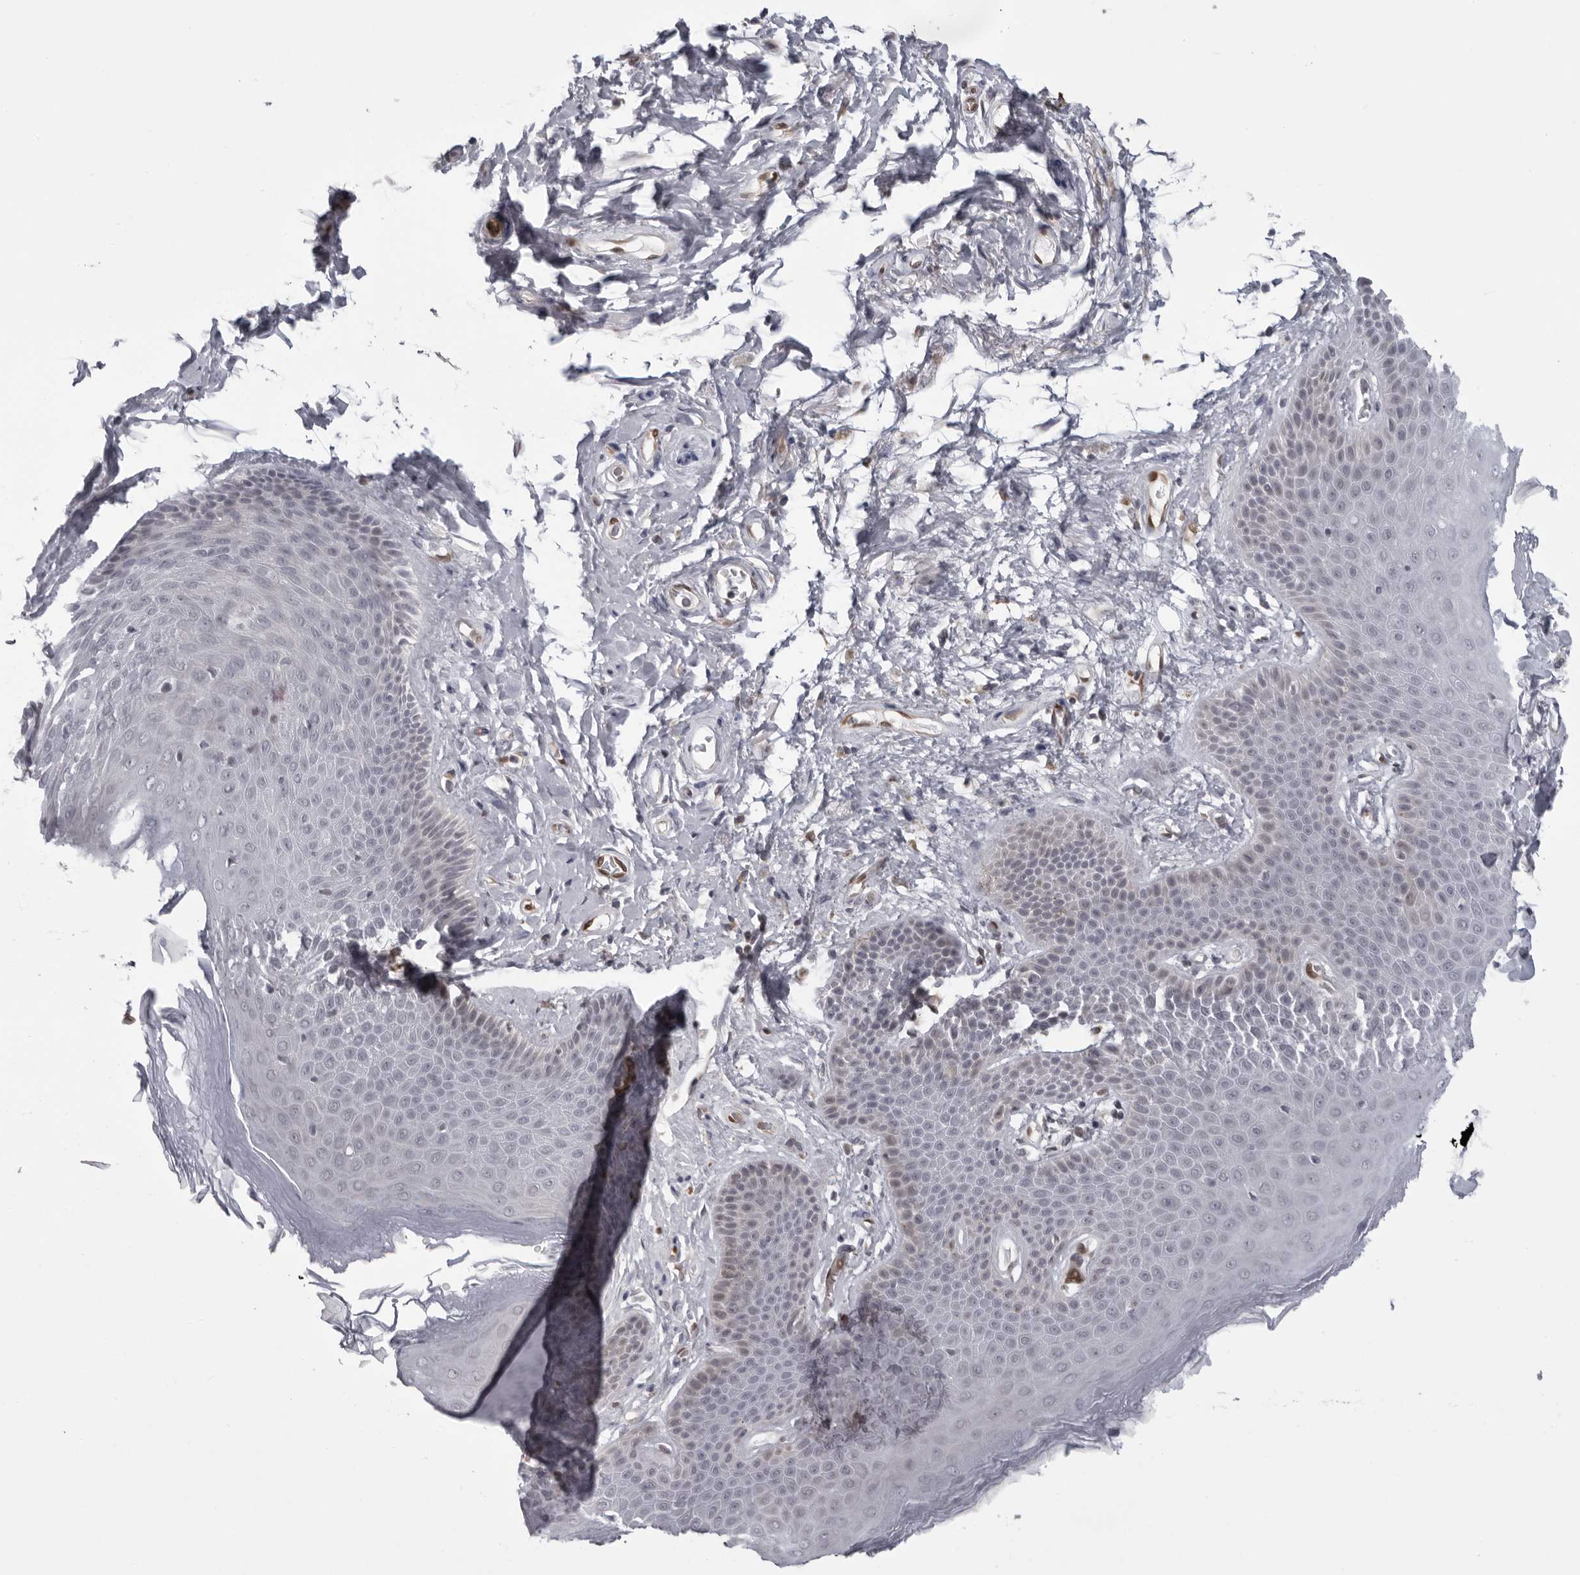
{"staining": {"intensity": "weak", "quantity": "<25%", "location": "cytoplasmic/membranous"}, "tissue": "skin", "cell_type": "Epidermal cells", "image_type": "normal", "snomed": [{"axis": "morphology", "description": "Normal tissue, NOS"}, {"axis": "topography", "description": "Anal"}], "caption": "Immunohistochemistry histopathology image of benign skin stained for a protein (brown), which exhibits no expression in epidermal cells.", "gene": "MAPK12", "patient": {"sex": "male", "age": 74}}